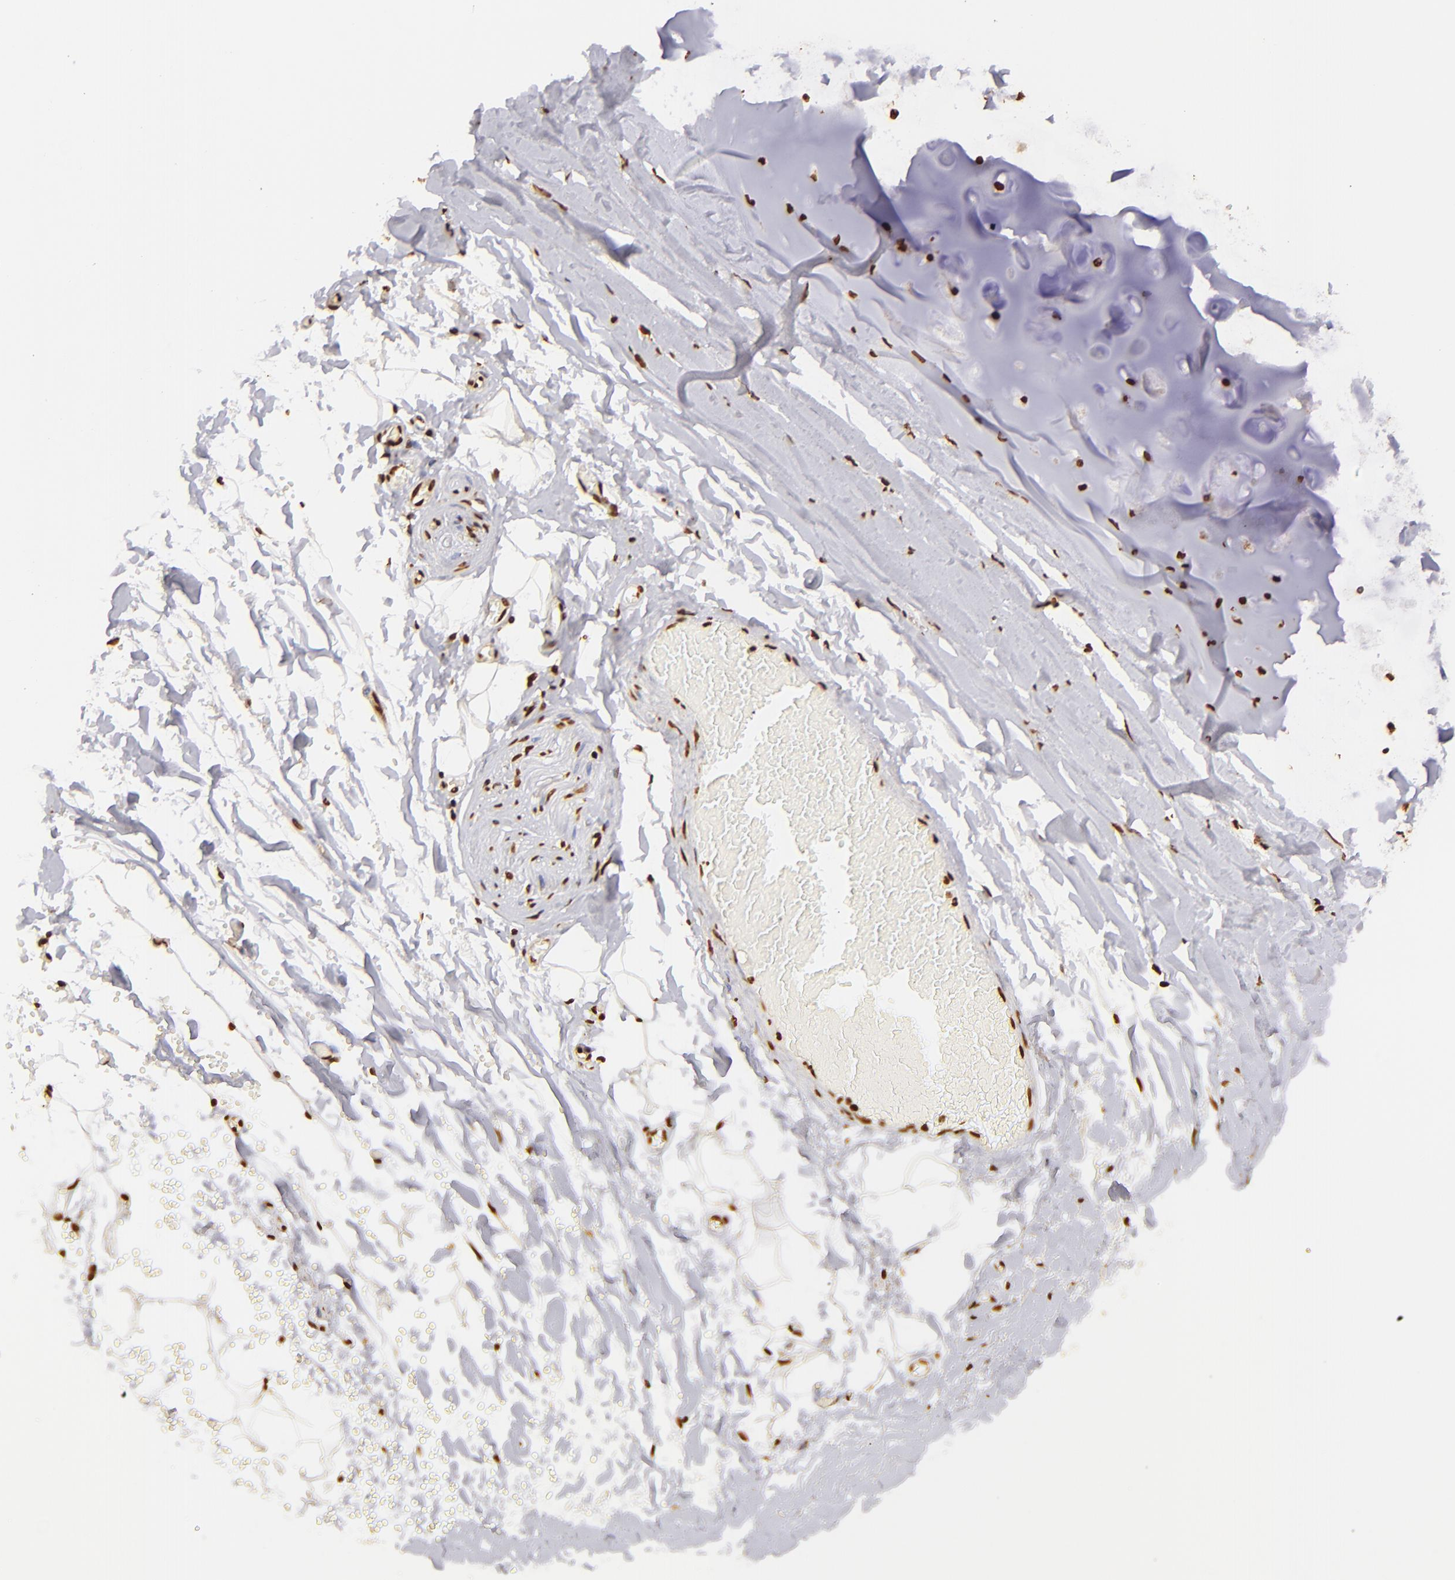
{"staining": {"intensity": "strong", "quantity": ">75%", "location": "nuclear"}, "tissue": "adipose tissue", "cell_type": "Adipocytes", "image_type": "normal", "snomed": [{"axis": "morphology", "description": "Normal tissue, NOS"}, {"axis": "topography", "description": "Bronchus"}, {"axis": "topography", "description": "Lung"}], "caption": "Immunohistochemical staining of unremarkable human adipose tissue exhibits high levels of strong nuclear positivity in about >75% of adipocytes.", "gene": "ILF3", "patient": {"sex": "female", "age": 56}}